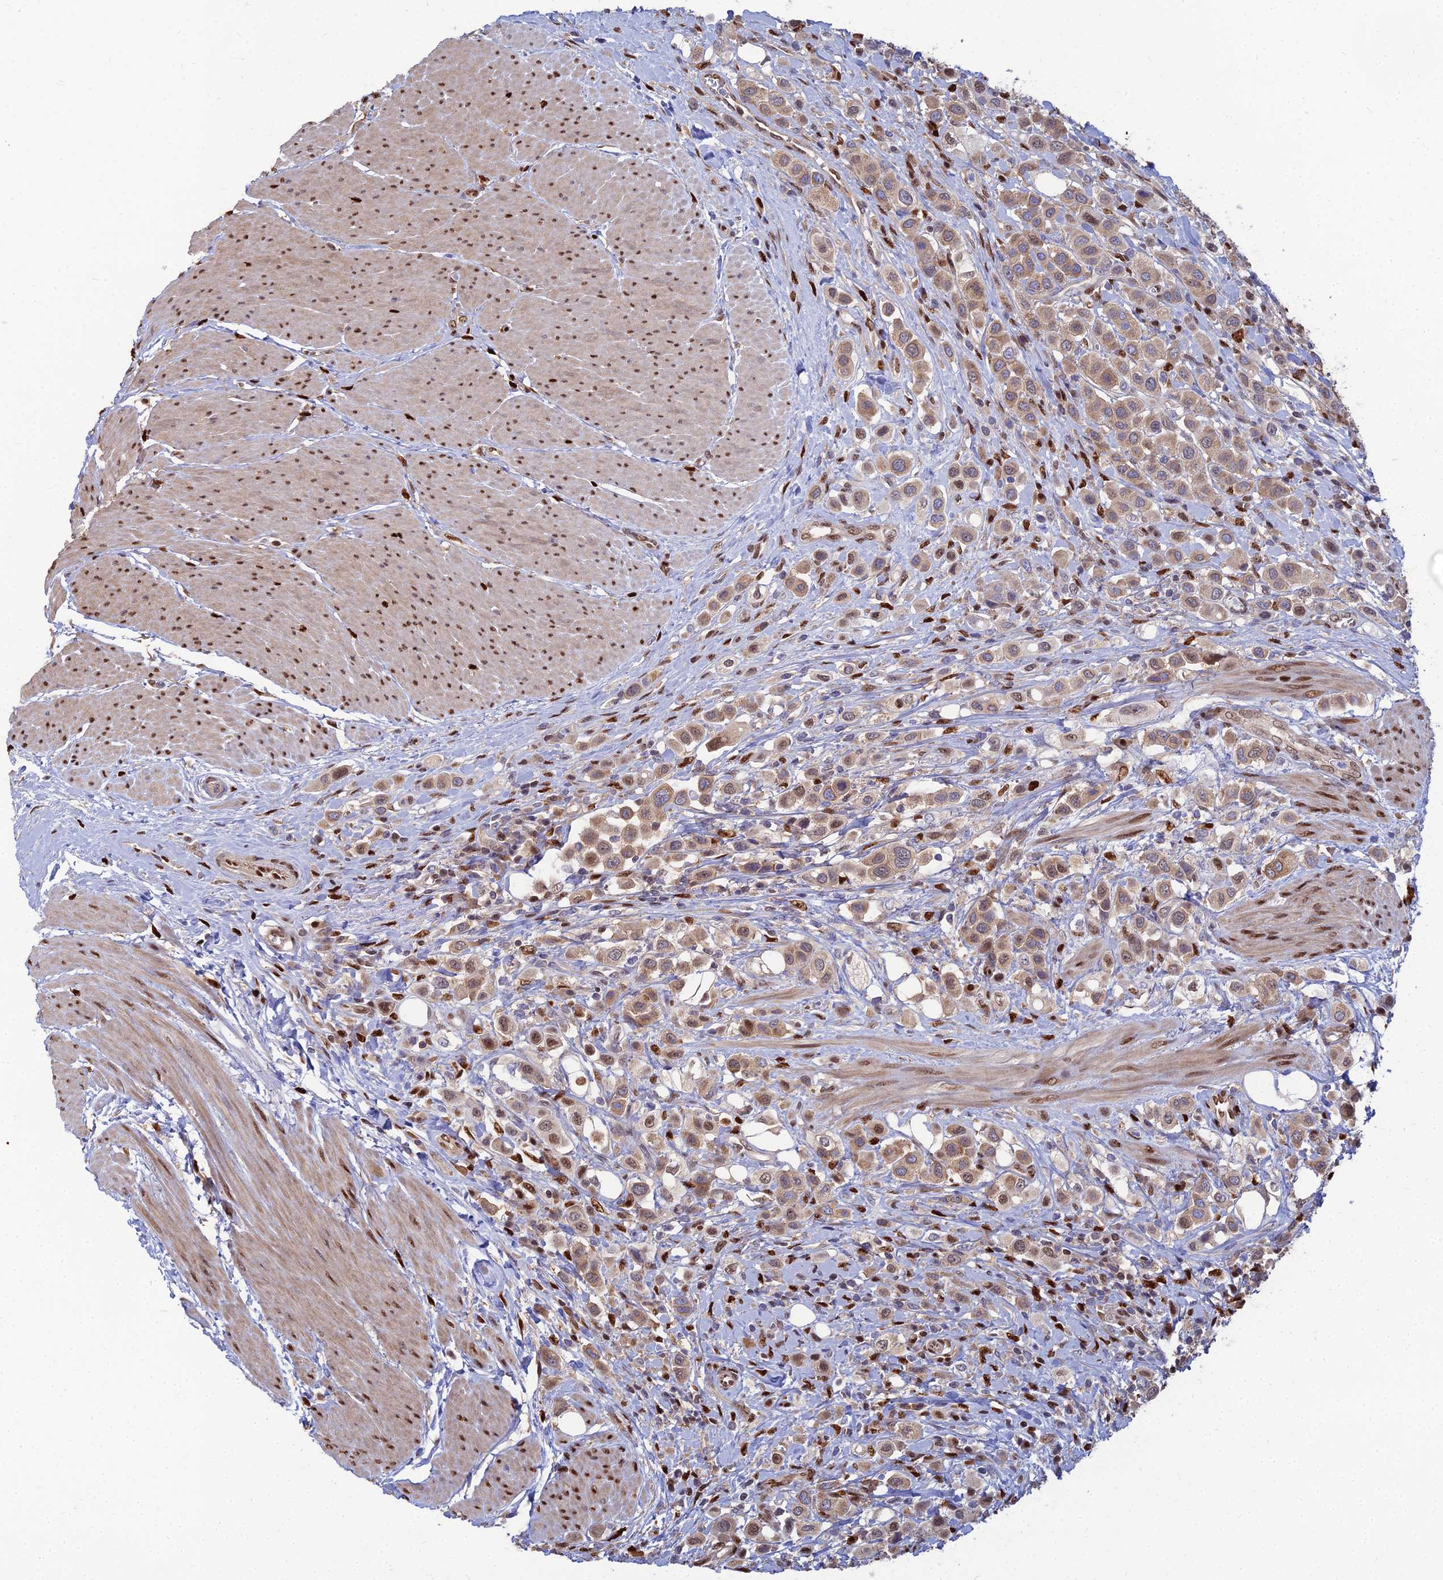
{"staining": {"intensity": "moderate", "quantity": ">75%", "location": "cytoplasmic/membranous,nuclear"}, "tissue": "urothelial cancer", "cell_type": "Tumor cells", "image_type": "cancer", "snomed": [{"axis": "morphology", "description": "Urothelial carcinoma, High grade"}, {"axis": "topography", "description": "Urinary bladder"}], "caption": "A photomicrograph of human high-grade urothelial carcinoma stained for a protein demonstrates moderate cytoplasmic/membranous and nuclear brown staining in tumor cells.", "gene": "DNPEP", "patient": {"sex": "male", "age": 50}}